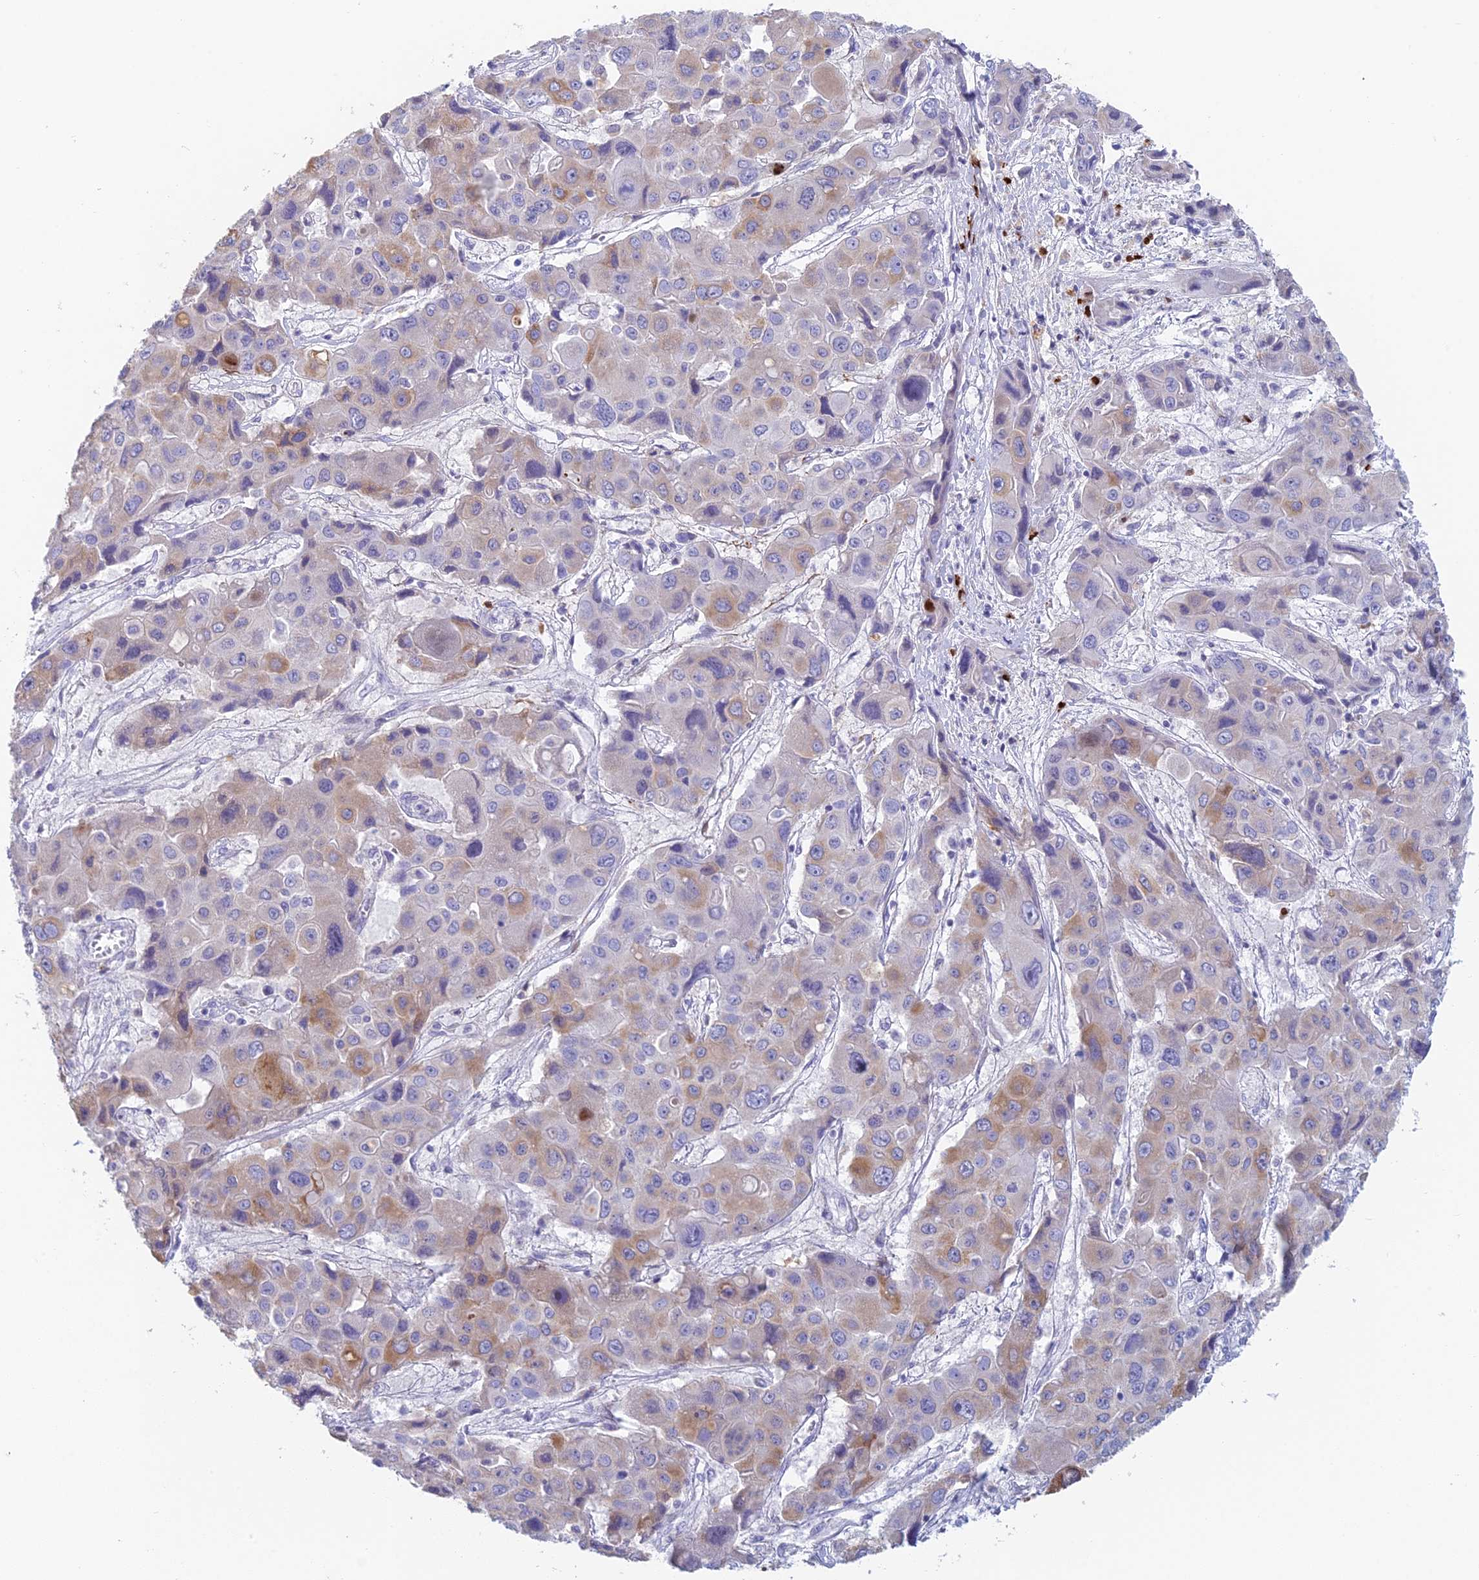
{"staining": {"intensity": "moderate", "quantity": "<25%", "location": "cytoplasmic/membranous"}, "tissue": "liver cancer", "cell_type": "Tumor cells", "image_type": "cancer", "snomed": [{"axis": "morphology", "description": "Cholangiocarcinoma"}, {"axis": "topography", "description": "Liver"}], "caption": "This photomicrograph reveals IHC staining of human liver cancer (cholangiocarcinoma), with low moderate cytoplasmic/membranous expression in about <25% of tumor cells.", "gene": "REXO5", "patient": {"sex": "male", "age": 67}}